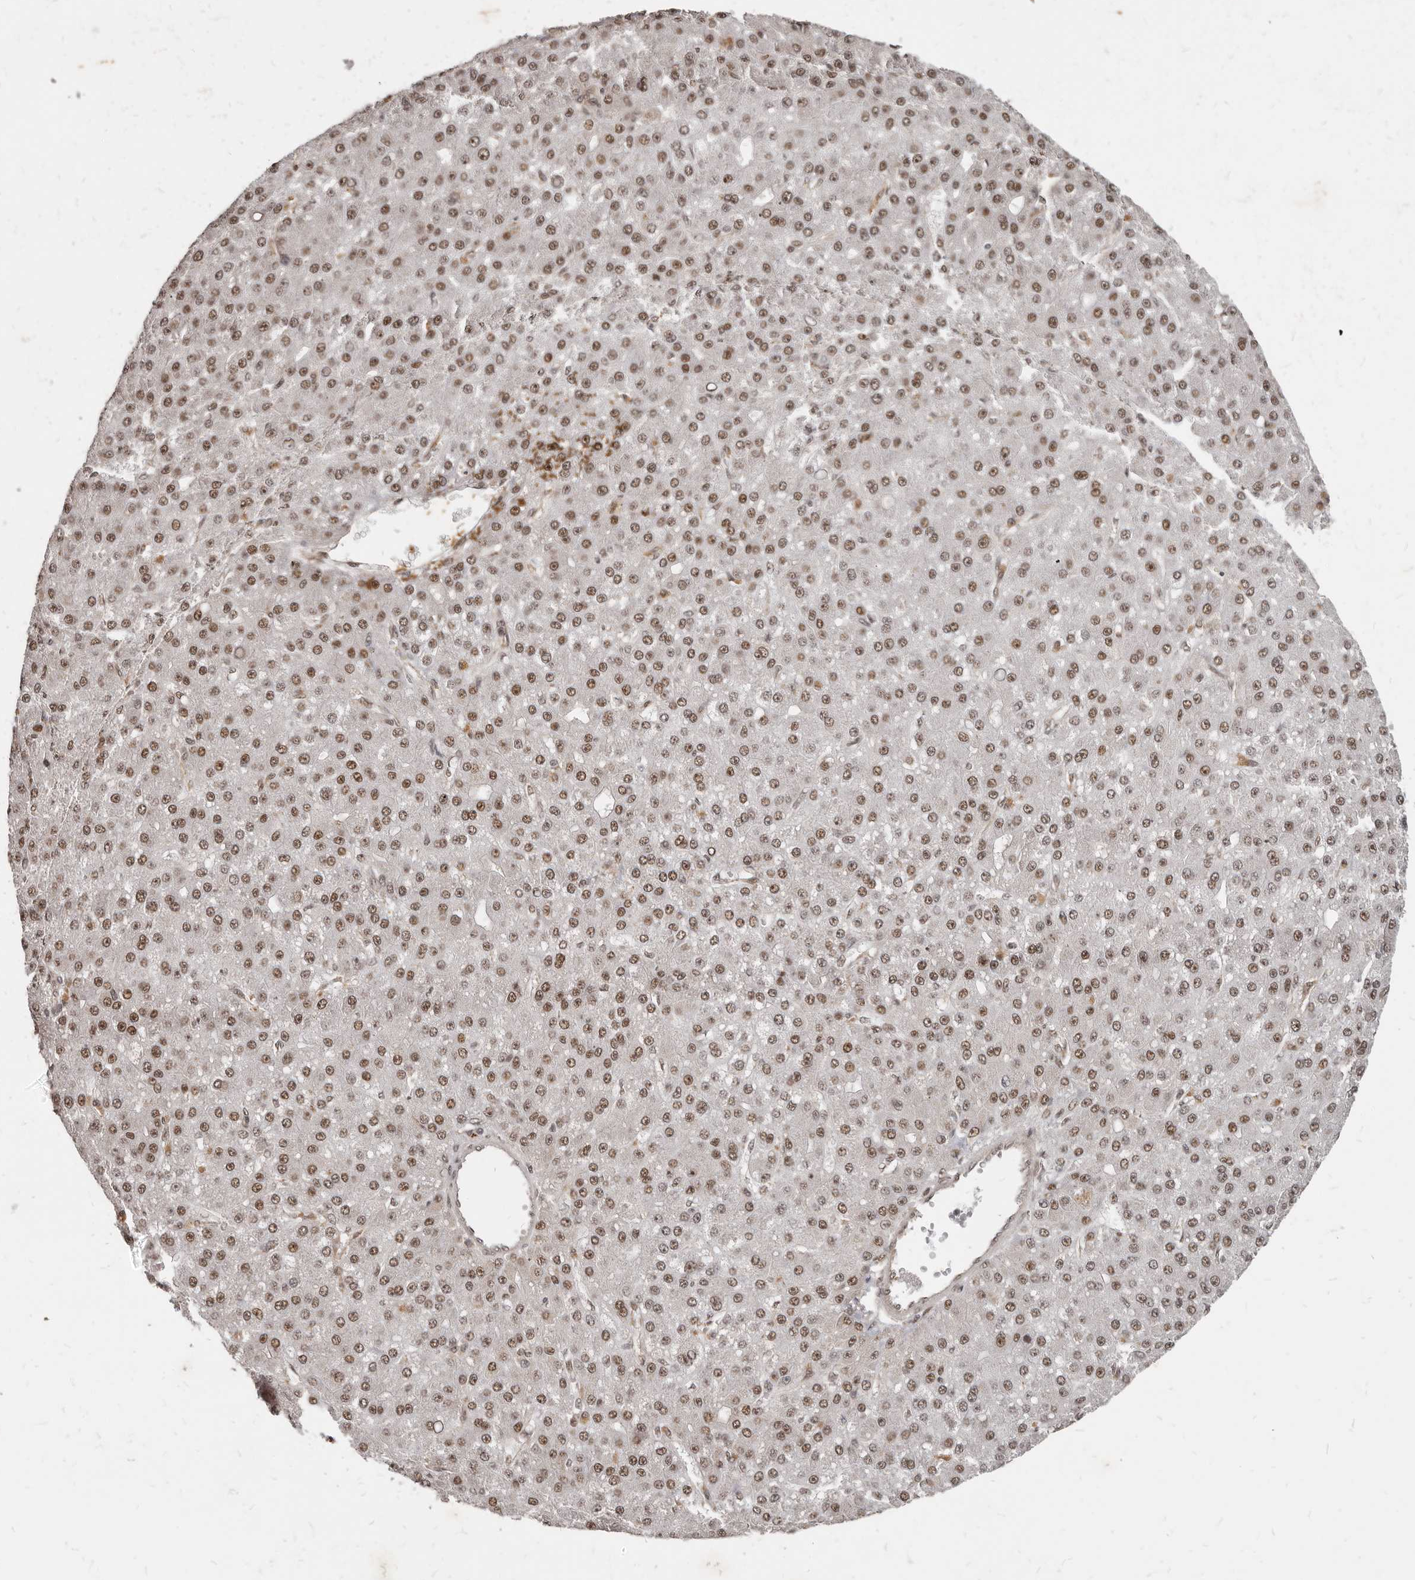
{"staining": {"intensity": "moderate", "quantity": ">75%", "location": "nuclear"}, "tissue": "liver cancer", "cell_type": "Tumor cells", "image_type": "cancer", "snomed": [{"axis": "morphology", "description": "Carcinoma, Hepatocellular, NOS"}, {"axis": "topography", "description": "Liver"}], "caption": "IHC (DAB) staining of liver cancer displays moderate nuclear protein expression in approximately >75% of tumor cells.", "gene": "ATF5", "patient": {"sex": "male", "age": 67}}